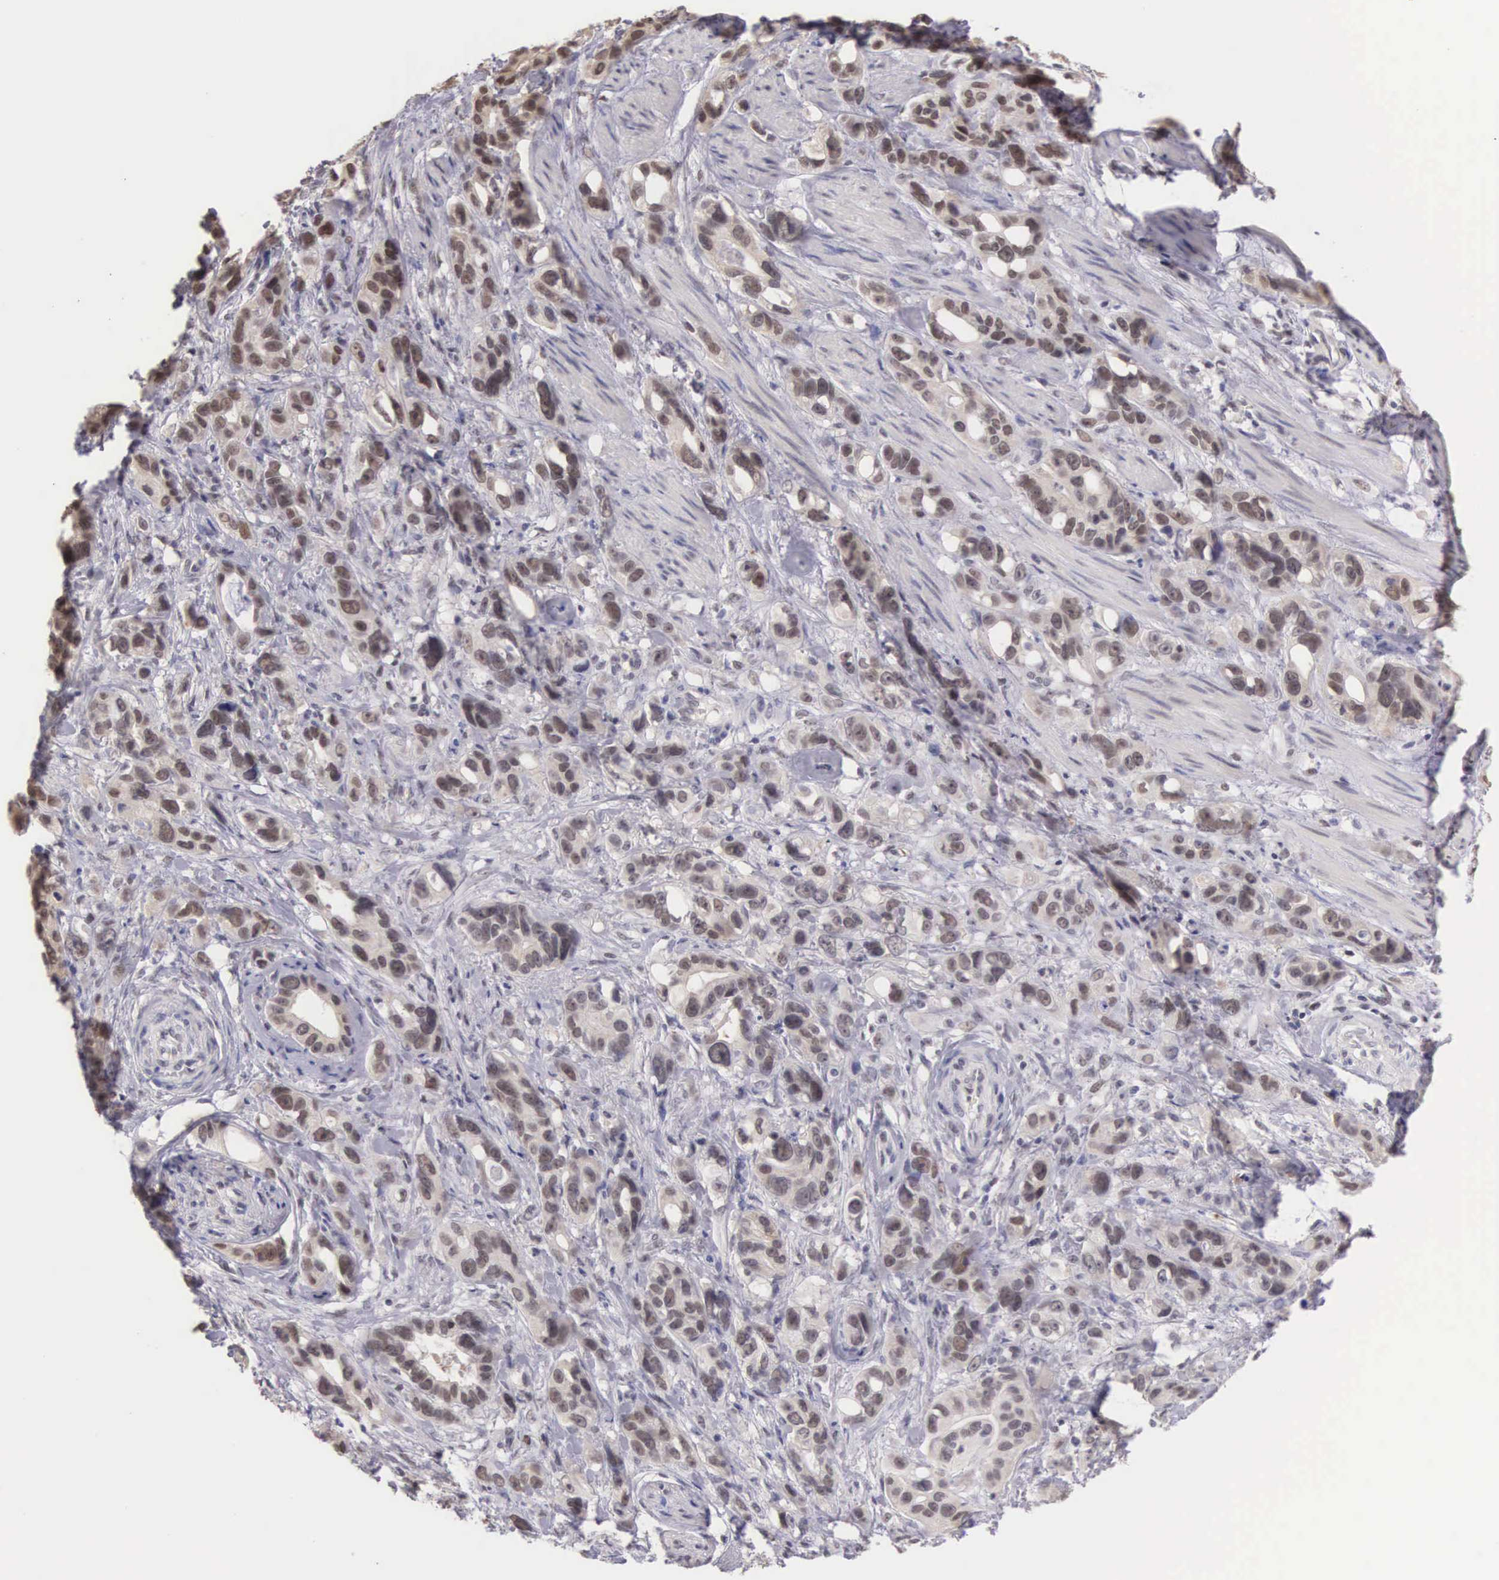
{"staining": {"intensity": "weak", "quantity": "<25%", "location": "nuclear"}, "tissue": "stomach cancer", "cell_type": "Tumor cells", "image_type": "cancer", "snomed": [{"axis": "morphology", "description": "Adenocarcinoma, NOS"}, {"axis": "topography", "description": "Stomach, upper"}], "caption": "Immunohistochemistry (IHC) micrograph of adenocarcinoma (stomach) stained for a protein (brown), which displays no staining in tumor cells.", "gene": "HMGXB4", "patient": {"sex": "male", "age": 47}}